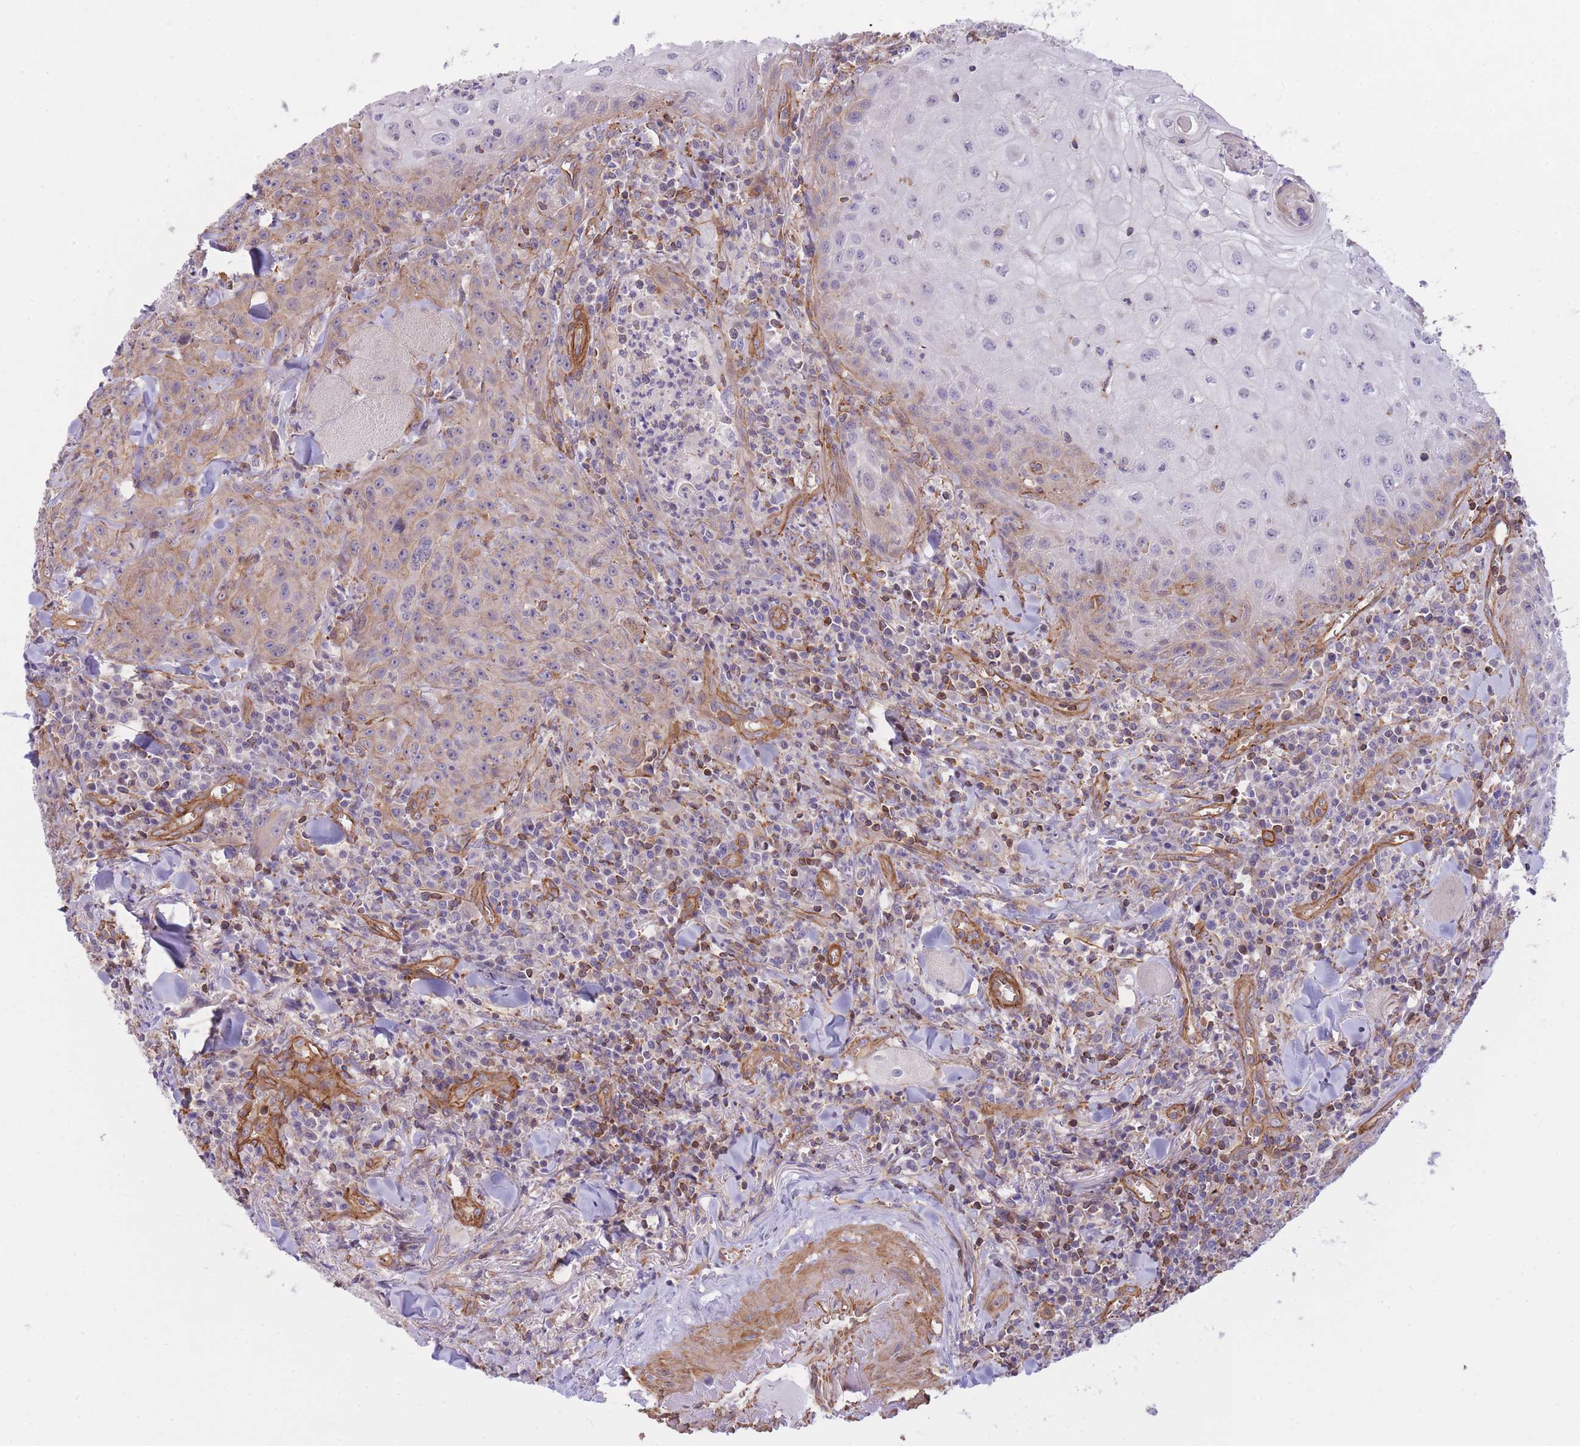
{"staining": {"intensity": "weak", "quantity": "25%-75%", "location": "cytoplasmic/membranous"}, "tissue": "head and neck cancer", "cell_type": "Tumor cells", "image_type": "cancer", "snomed": [{"axis": "morphology", "description": "Normal tissue, NOS"}, {"axis": "morphology", "description": "Squamous cell carcinoma, NOS"}, {"axis": "topography", "description": "Oral tissue"}, {"axis": "topography", "description": "Head-Neck"}], "caption": "A high-resolution histopathology image shows IHC staining of head and neck squamous cell carcinoma, which displays weak cytoplasmic/membranous expression in about 25%-75% of tumor cells. (Stains: DAB (3,3'-diaminobenzidine) in brown, nuclei in blue, Microscopy: brightfield microscopy at high magnification).", "gene": "CDC25B", "patient": {"sex": "female", "age": 70}}